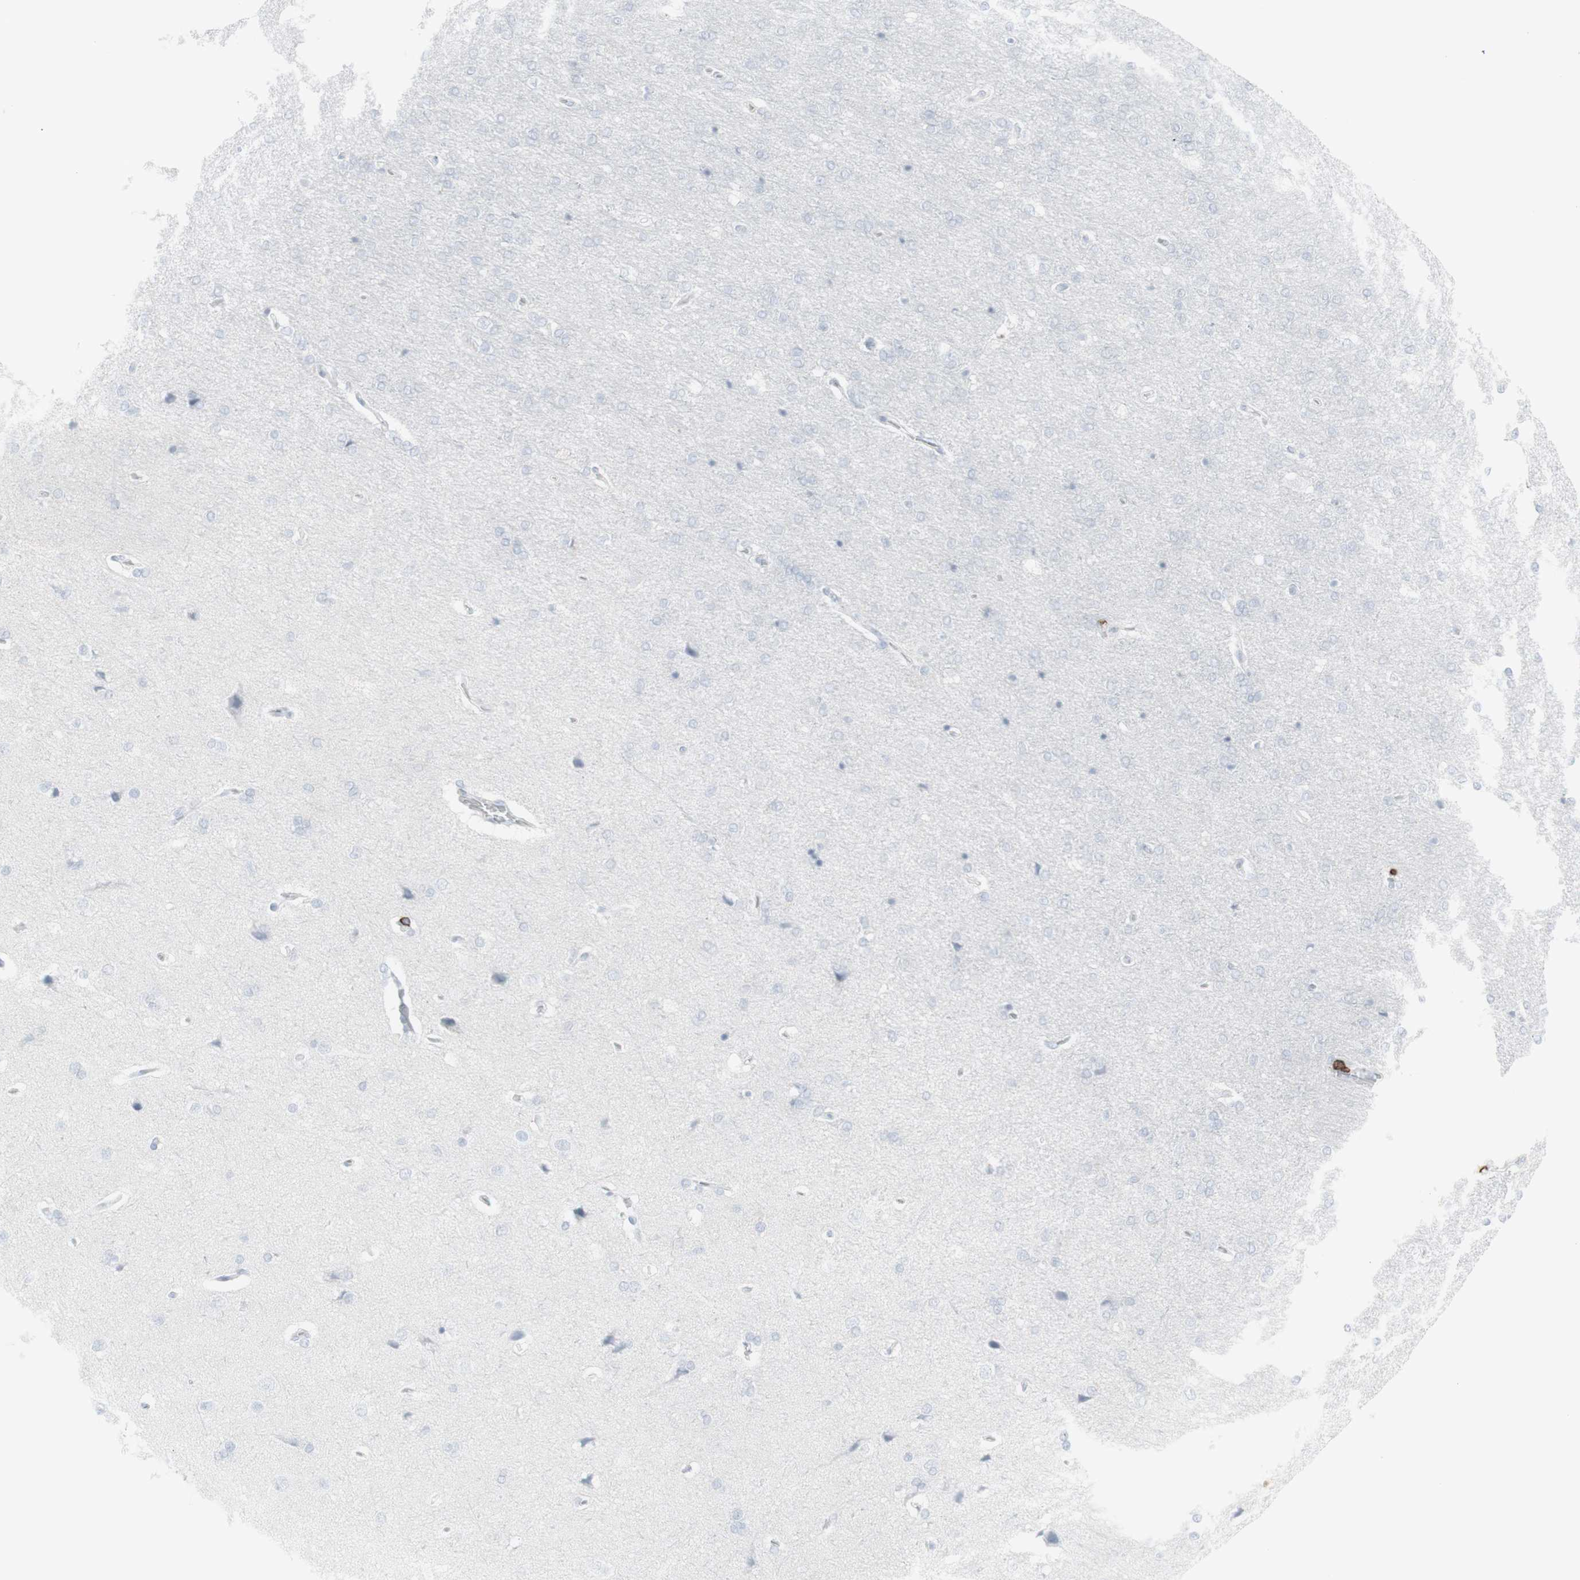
{"staining": {"intensity": "negative", "quantity": "none", "location": "none"}, "tissue": "cerebral cortex", "cell_type": "Endothelial cells", "image_type": "normal", "snomed": [{"axis": "morphology", "description": "Normal tissue, NOS"}, {"axis": "topography", "description": "Cerebral cortex"}], "caption": "DAB (3,3'-diaminobenzidine) immunohistochemical staining of normal cerebral cortex exhibits no significant positivity in endothelial cells.", "gene": "CD247", "patient": {"sex": "male", "age": 62}}